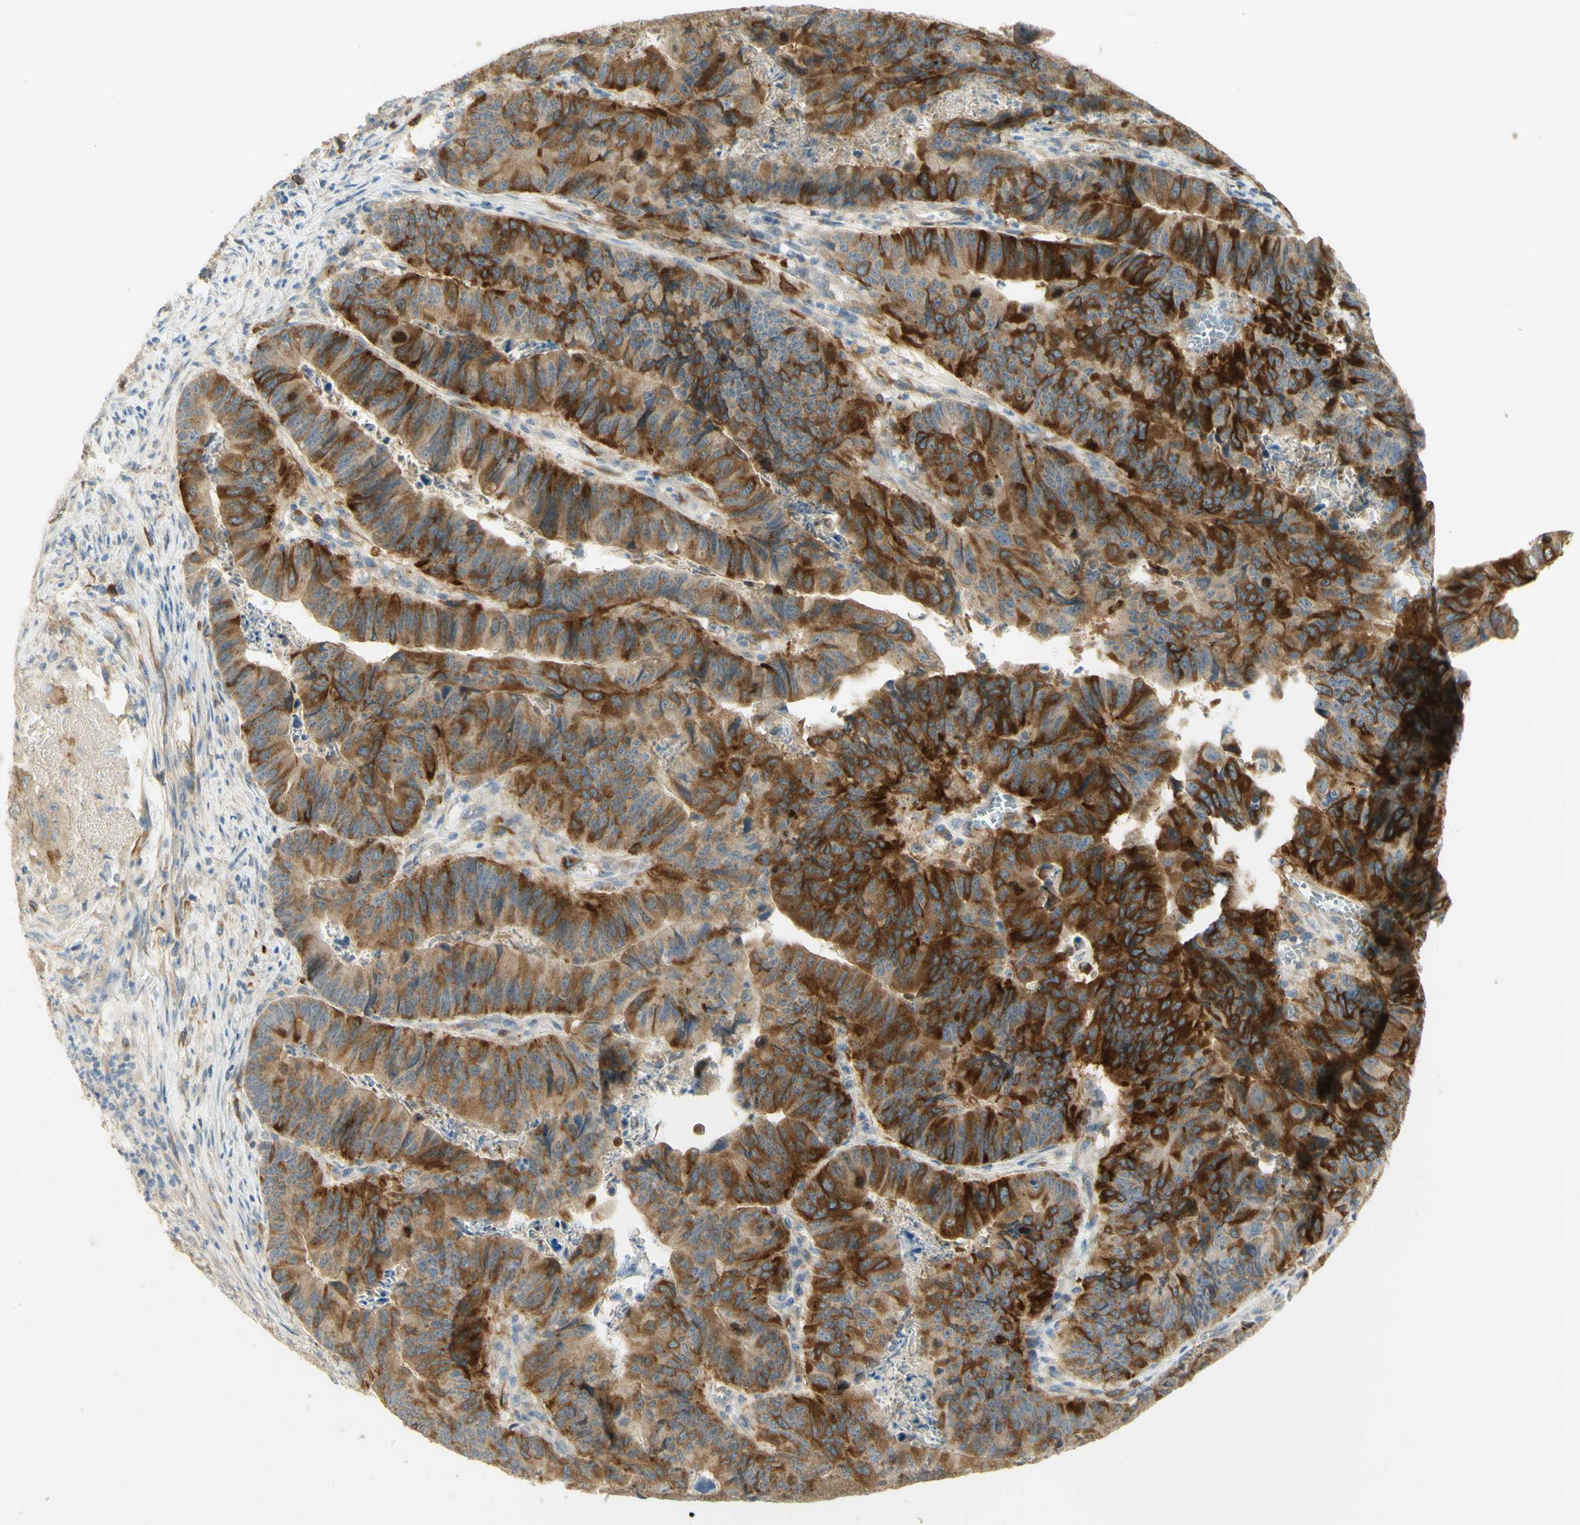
{"staining": {"intensity": "strong", "quantity": ">75%", "location": "cytoplasmic/membranous"}, "tissue": "stomach cancer", "cell_type": "Tumor cells", "image_type": "cancer", "snomed": [{"axis": "morphology", "description": "Adenocarcinoma, NOS"}, {"axis": "topography", "description": "Stomach, lower"}], "caption": "This photomicrograph displays immunohistochemistry (IHC) staining of human stomach cancer (adenocarcinoma), with high strong cytoplasmic/membranous positivity in about >75% of tumor cells.", "gene": "KIF11", "patient": {"sex": "male", "age": 77}}